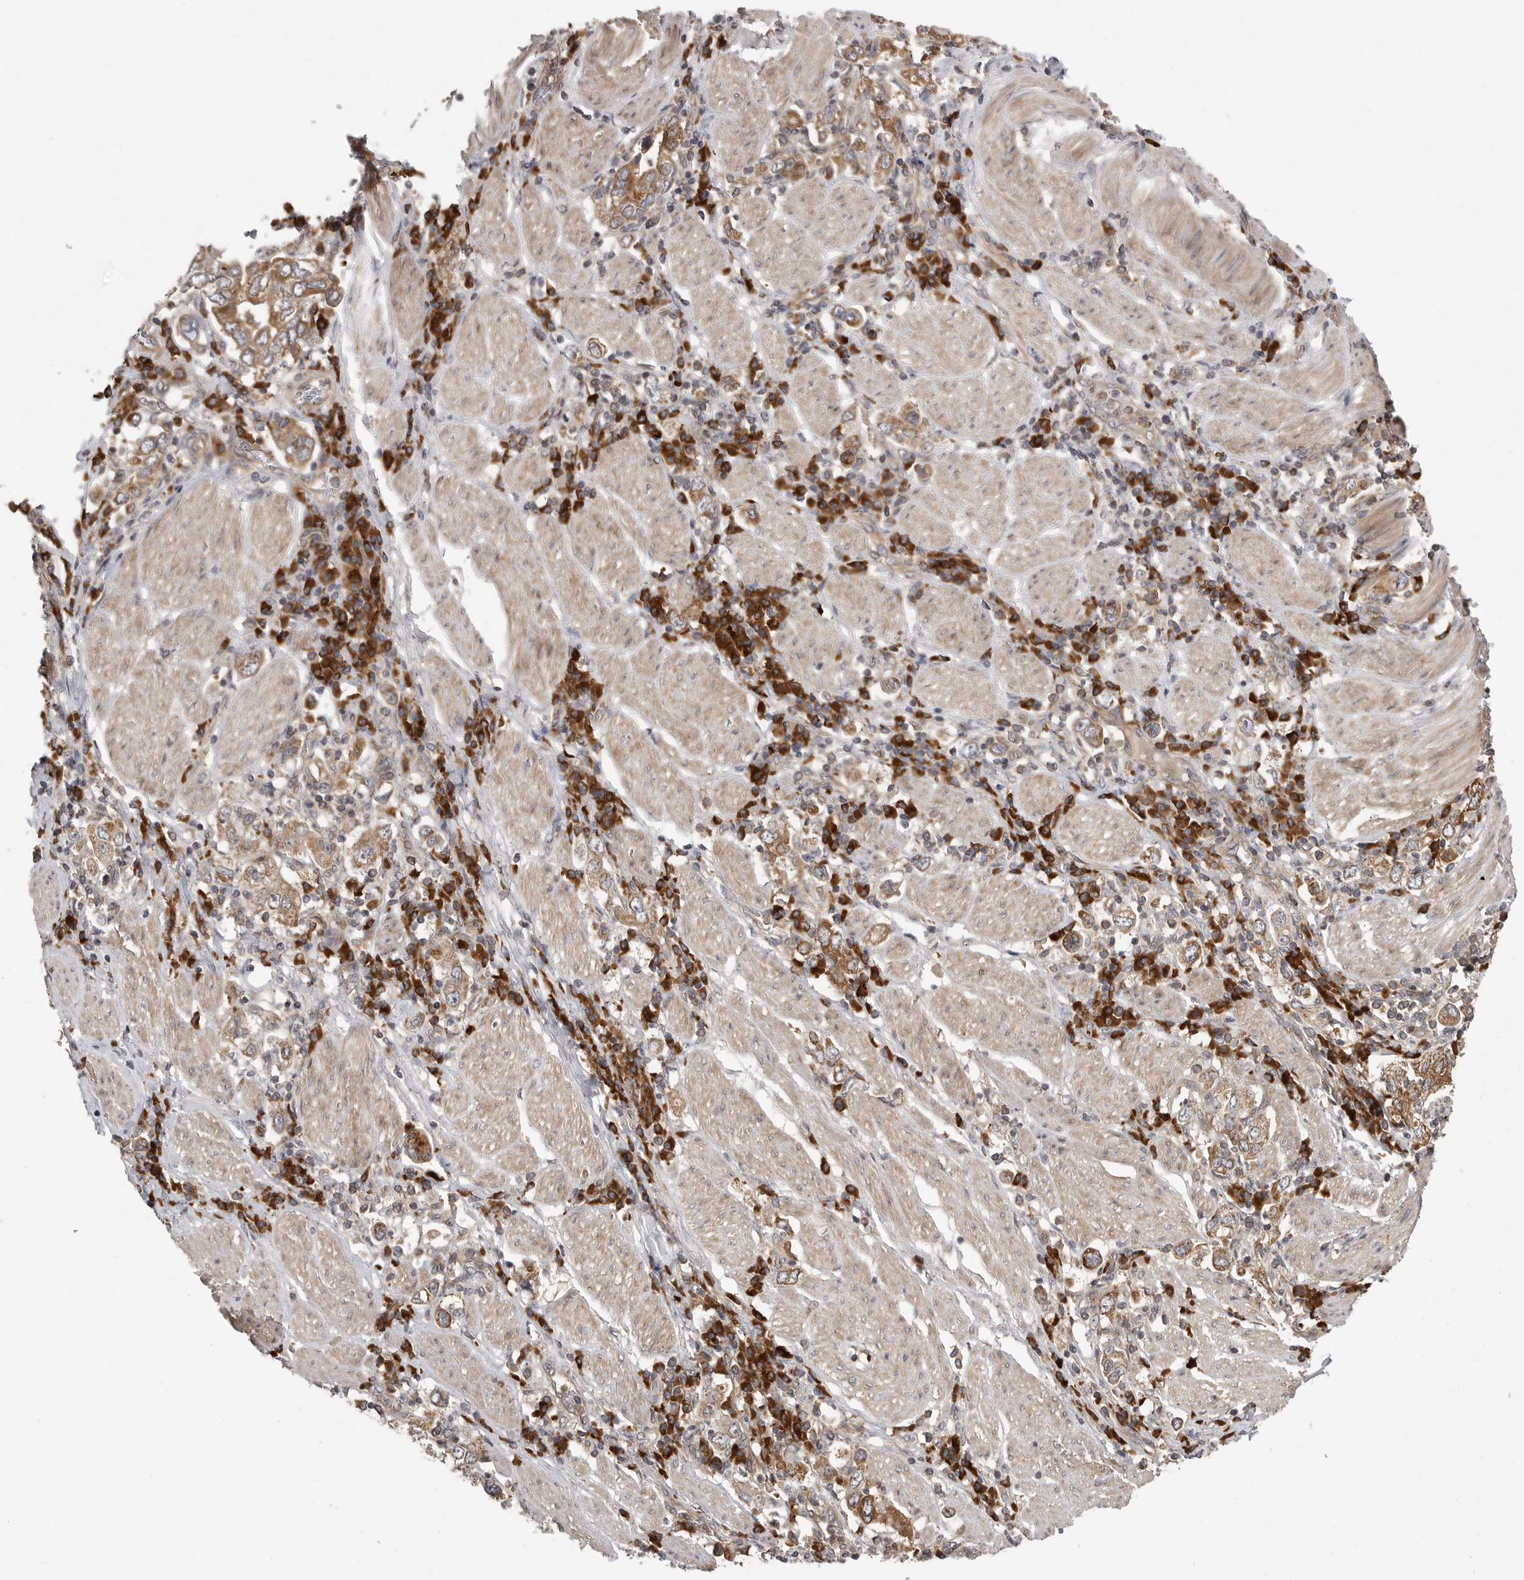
{"staining": {"intensity": "moderate", "quantity": ">75%", "location": "cytoplasmic/membranous"}, "tissue": "stomach cancer", "cell_type": "Tumor cells", "image_type": "cancer", "snomed": [{"axis": "morphology", "description": "Adenocarcinoma, NOS"}, {"axis": "topography", "description": "Stomach, upper"}], "caption": "Stomach cancer (adenocarcinoma) tissue exhibits moderate cytoplasmic/membranous positivity in about >75% of tumor cells", "gene": "OXR1", "patient": {"sex": "male", "age": 62}}